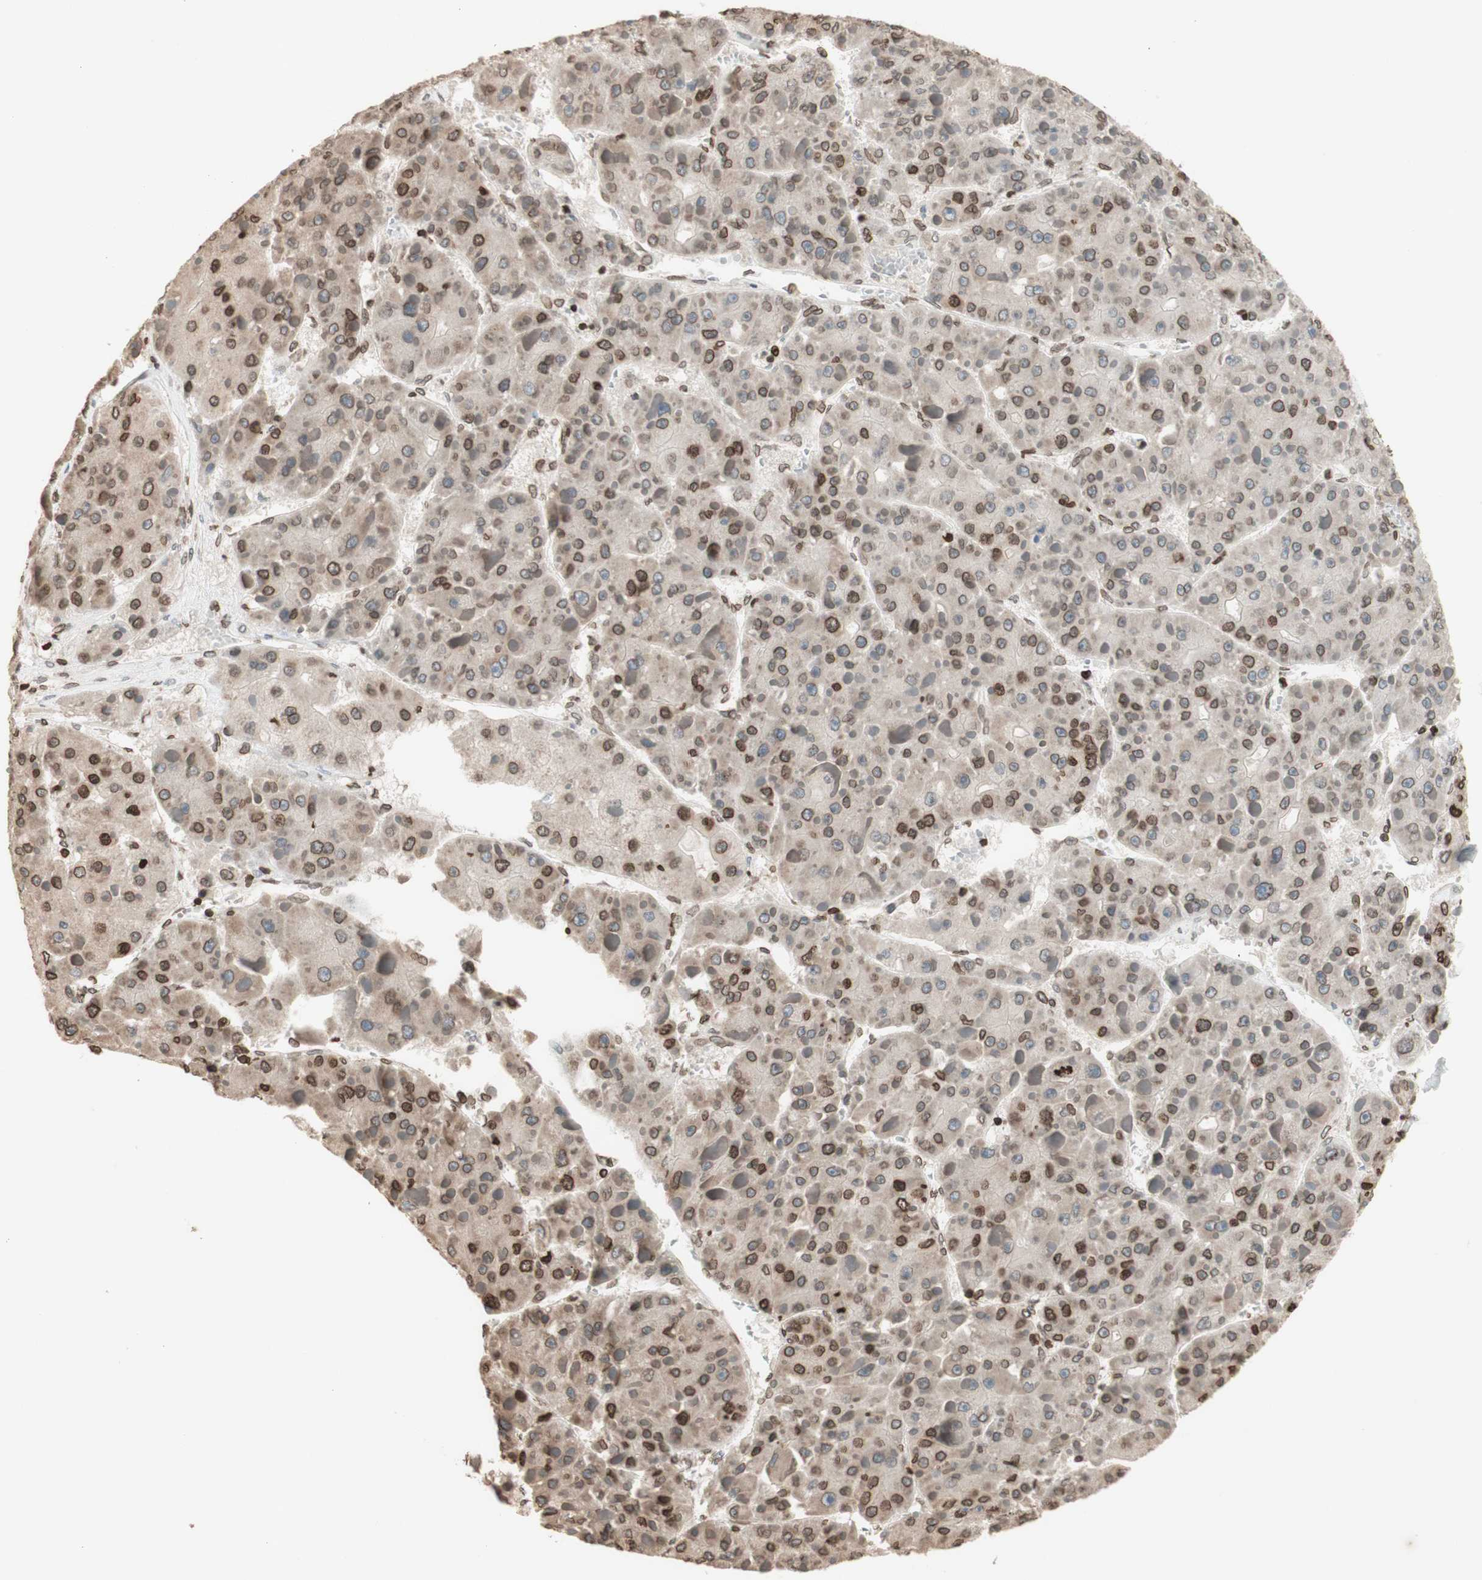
{"staining": {"intensity": "moderate", "quantity": "25%-75%", "location": "cytoplasmic/membranous,nuclear"}, "tissue": "liver cancer", "cell_type": "Tumor cells", "image_type": "cancer", "snomed": [{"axis": "morphology", "description": "Carcinoma, Hepatocellular, NOS"}, {"axis": "topography", "description": "Liver"}], "caption": "Protein staining shows moderate cytoplasmic/membranous and nuclear staining in approximately 25%-75% of tumor cells in hepatocellular carcinoma (liver). (Stains: DAB (3,3'-diaminobenzidine) in brown, nuclei in blue, Microscopy: brightfield microscopy at high magnification).", "gene": "TMPO", "patient": {"sex": "female", "age": 73}}